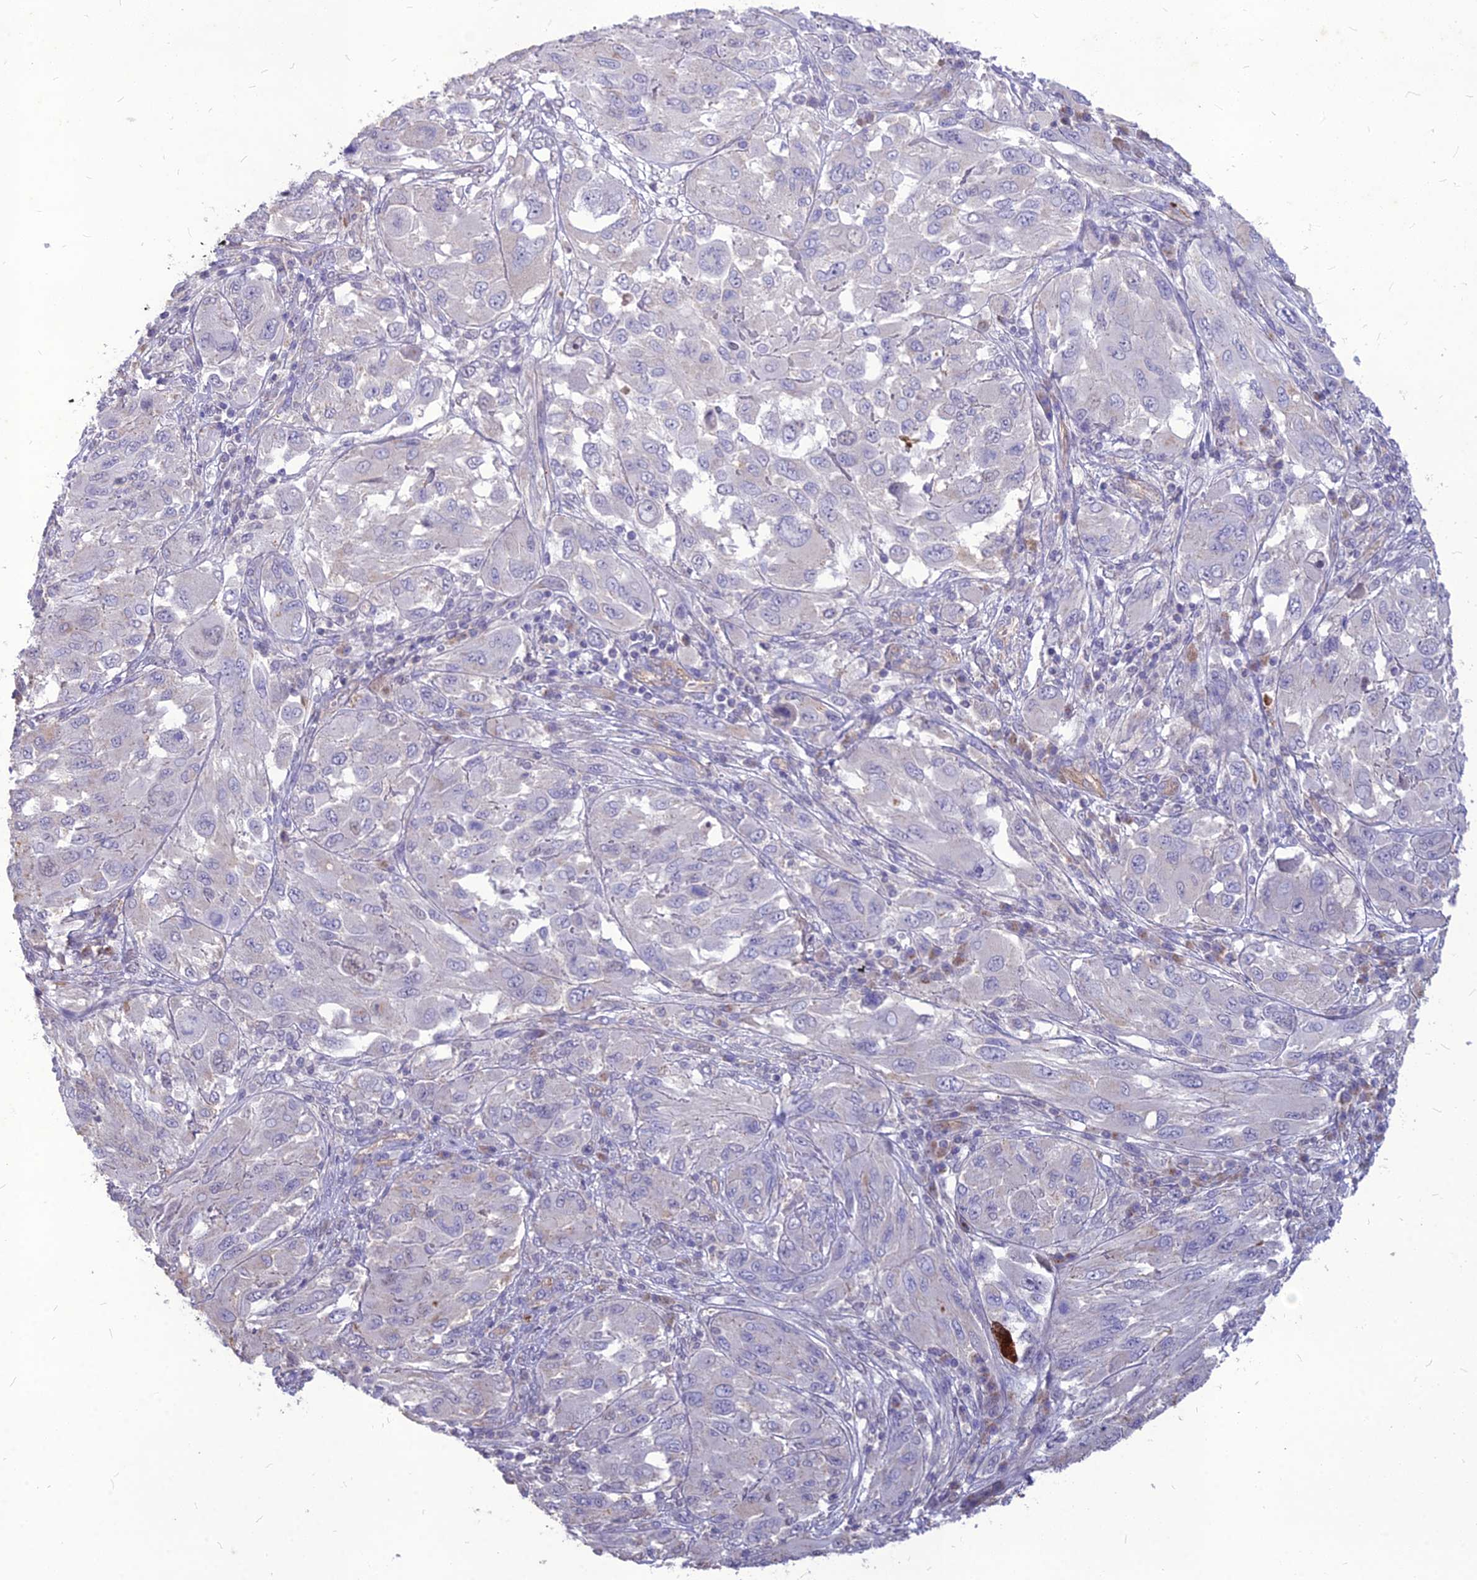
{"staining": {"intensity": "negative", "quantity": "none", "location": "none"}, "tissue": "melanoma", "cell_type": "Tumor cells", "image_type": "cancer", "snomed": [{"axis": "morphology", "description": "Malignant melanoma, NOS"}, {"axis": "topography", "description": "Skin"}], "caption": "DAB (3,3'-diaminobenzidine) immunohistochemical staining of malignant melanoma demonstrates no significant staining in tumor cells.", "gene": "PCED1B", "patient": {"sex": "female", "age": 91}}